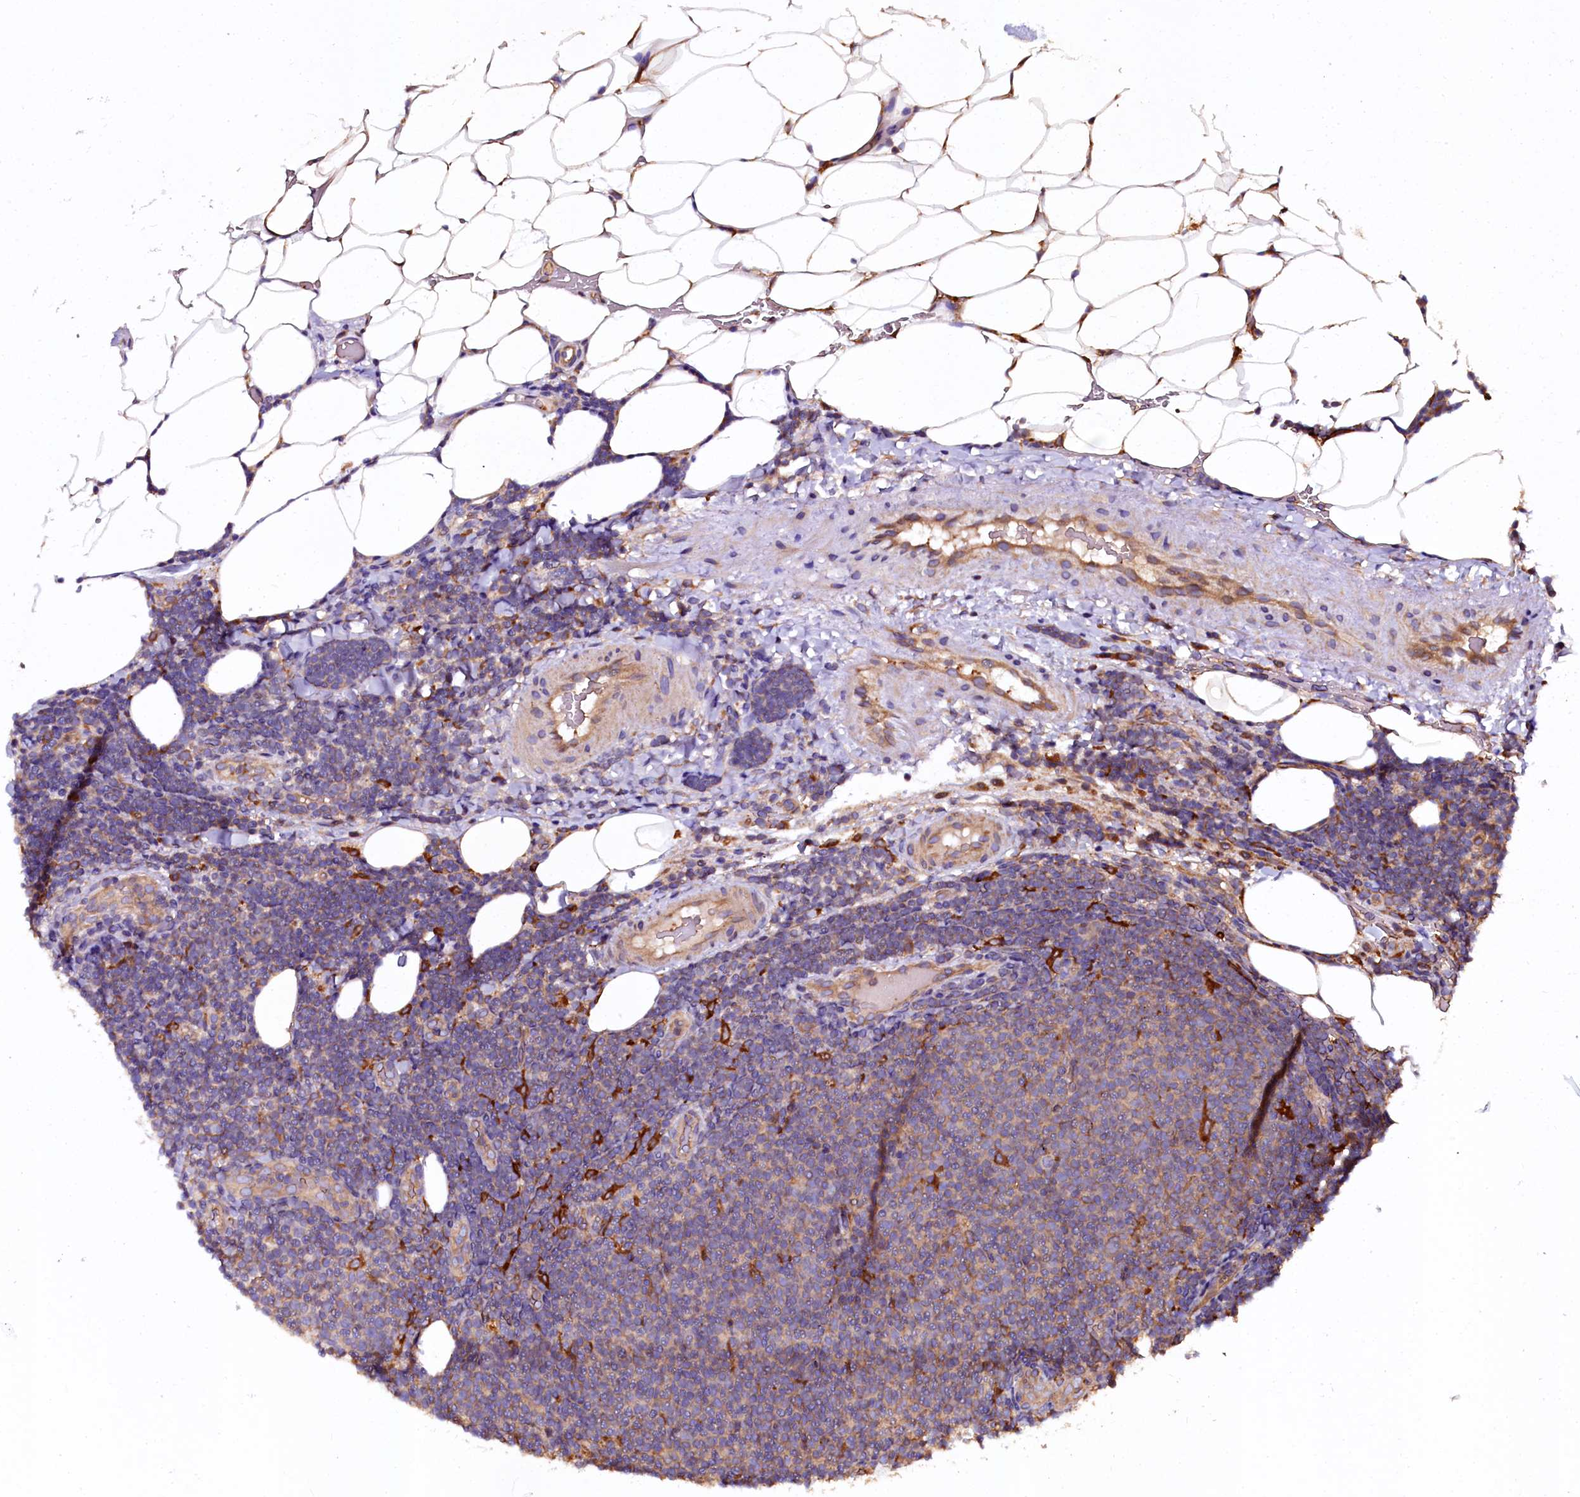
{"staining": {"intensity": "weak", "quantity": "<25%", "location": "cytoplasmic/membranous"}, "tissue": "lymphoma", "cell_type": "Tumor cells", "image_type": "cancer", "snomed": [{"axis": "morphology", "description": "Malignant lymphoma, non-Hodgkin's type, Low grade"}, {"axis": "topography", "description": "Lymph node"}], "caption": "Tumor cells show no significant protein expression in malignant lymphoma, non-Hodgkin's type (low-grade).", "gene": "APPL2", "patient": {"sex": "male", "age": 66}}